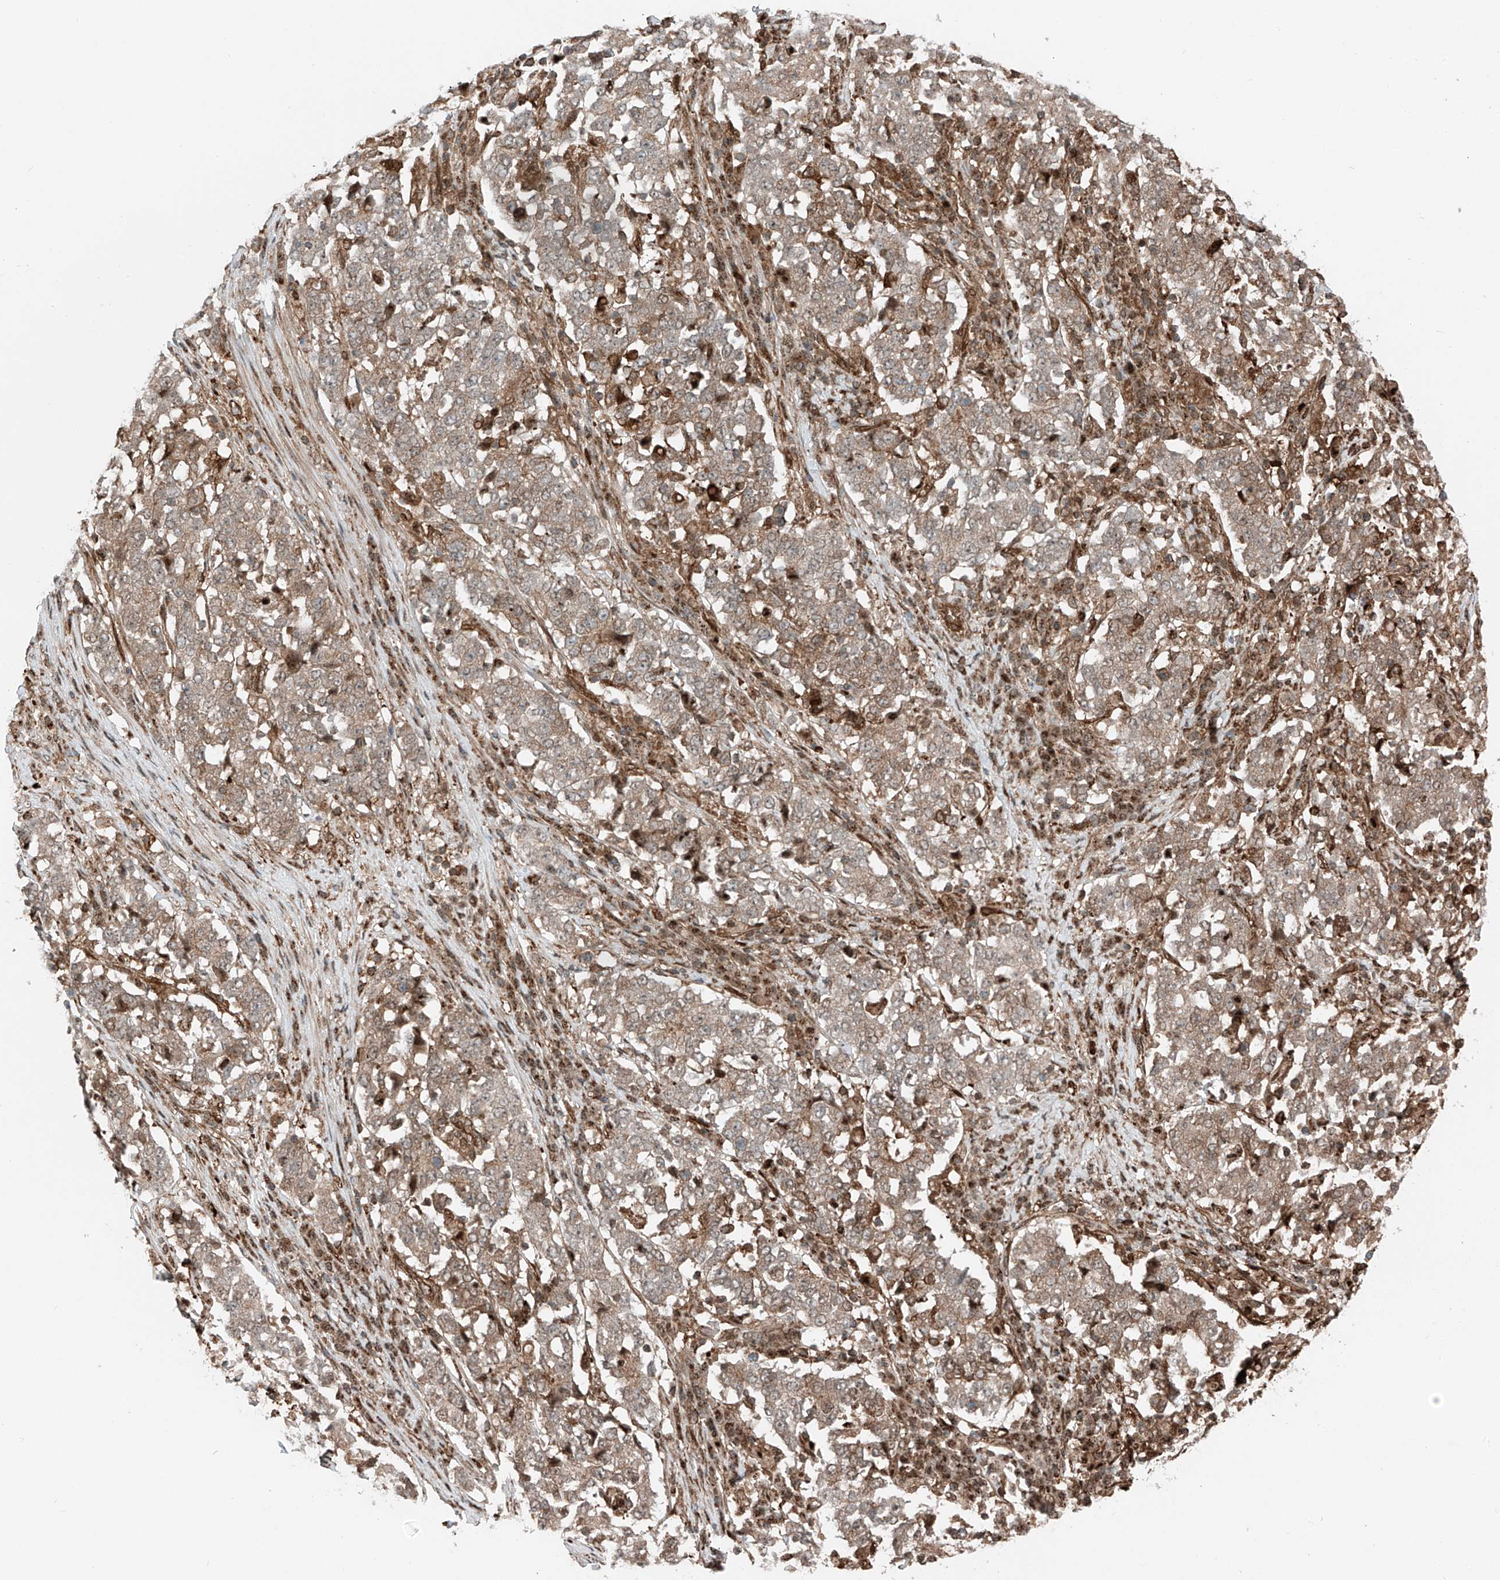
{"staining": {"intensity": "moderate", "quantity": ">75%", "location": "cytoplasmic/membranous"}, "tissue": "stomach cancer", "cell_type": "Tumor cells", "image_type": "cancer", "snomed": [{"axis": "morphology", "description": "Adenocarcinoma, NOS"}, {"axis": "topography", "description": "Stomach"}], "caption": "This photomicrograph exhibits immunohistochemistry (IHC) staining of stomach adenocarcinoma, with medium moderate cytoplasmic/membranous staining in approximately >75% of tumor cells.", "gene": "USP48", "patient": {"sex": "male", "age": 59}}